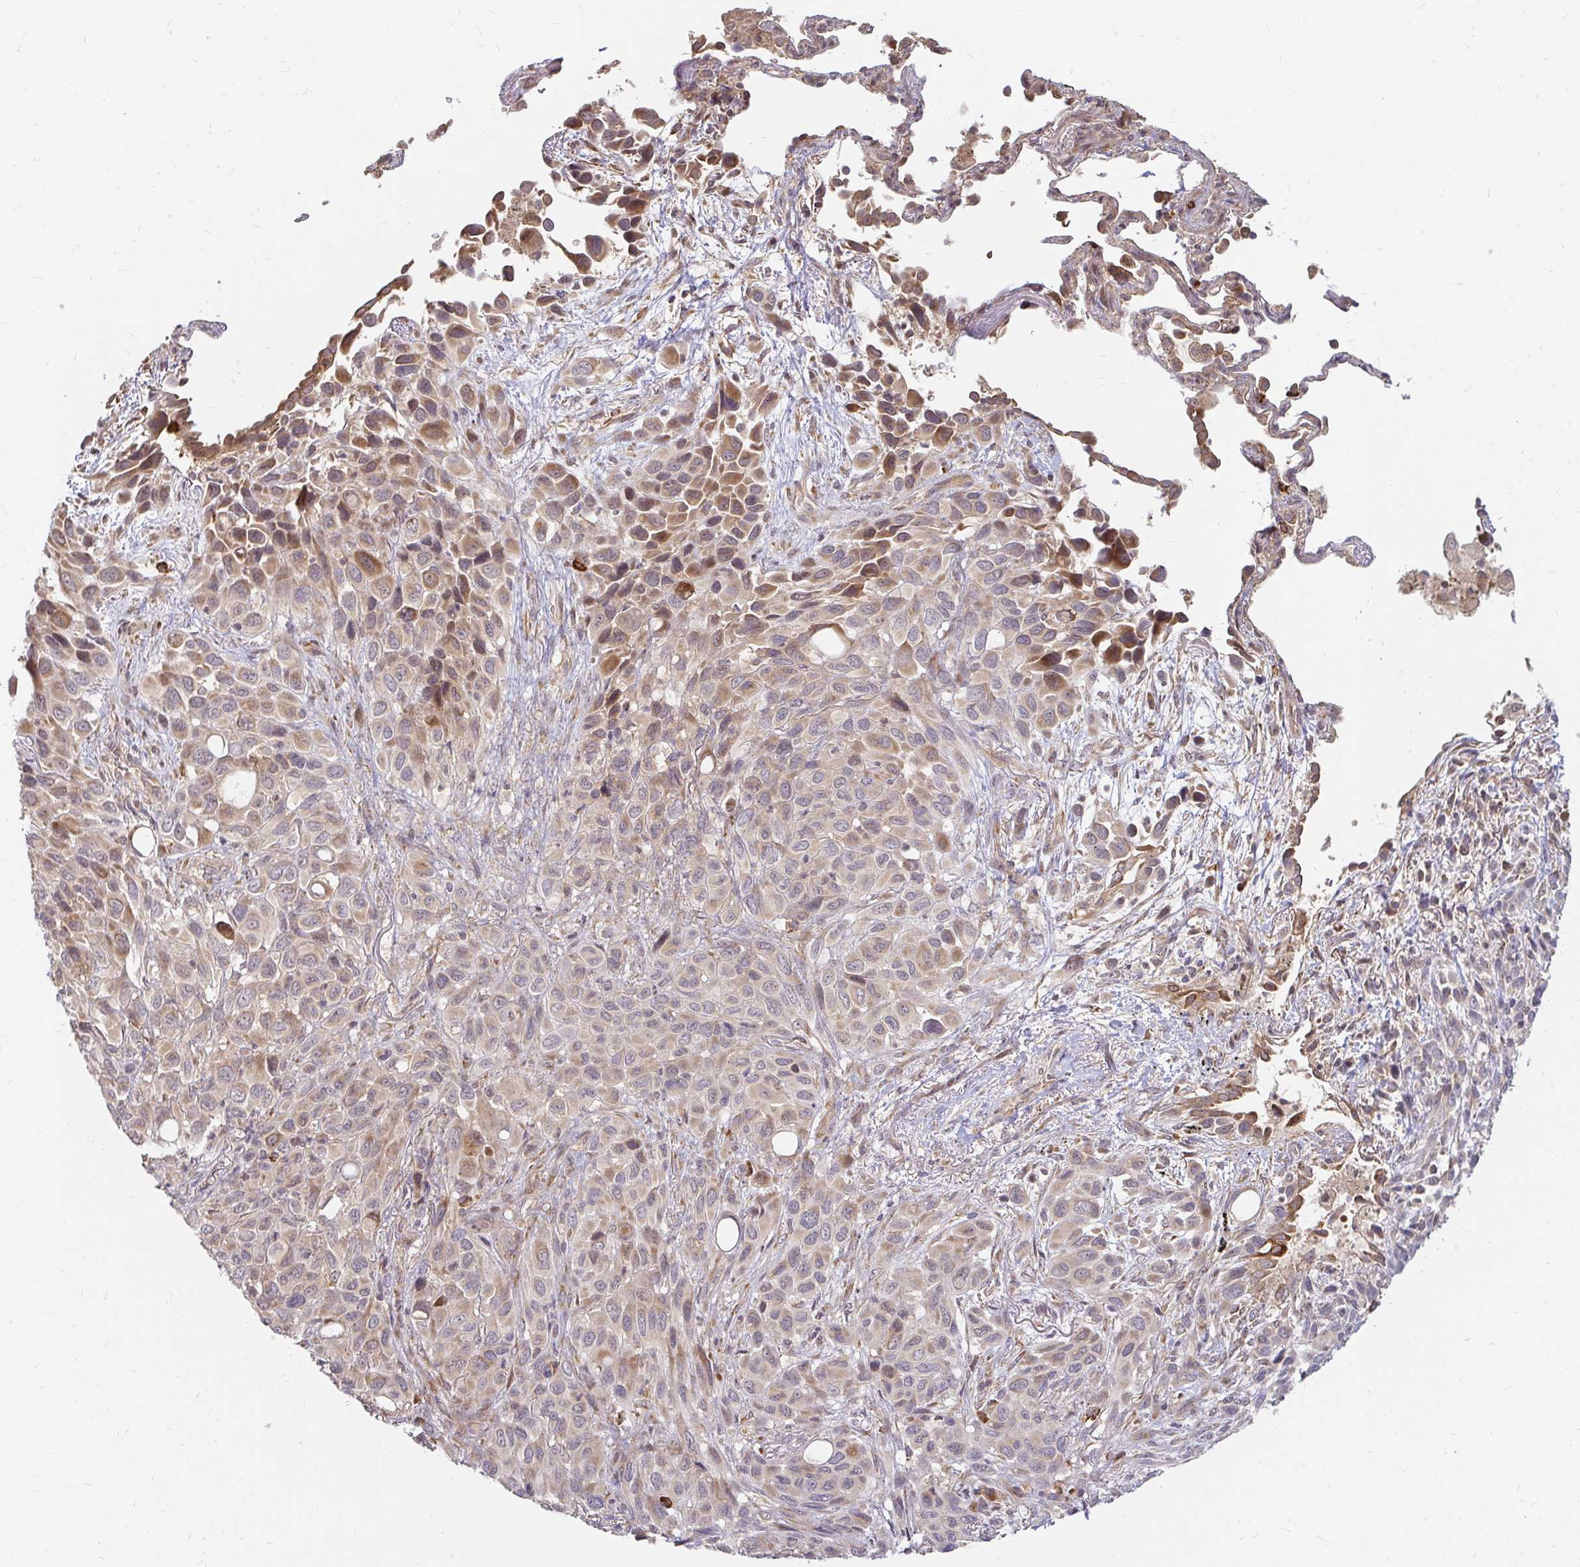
{"staining": {"intensity": "moderate", "quantity": "25%-75%", "location": "cytoplasmic/membranous"}, "tissue": "melanoma", "cell_type": "Tumor cells", "image_type": "cancer", "snomed": [{"axis": "morphology", "description": "Malignant melanoma, Metastatic site"}, {"axis": "topography", "description": "Lung"}], "caption": "Moderate cytoplasmic/membranous protein positivity is seen in approximately 25%-75% of tumor cells in melanoma.", "gene": "CAST", "patient": {"sex": "male", "age": 48}}